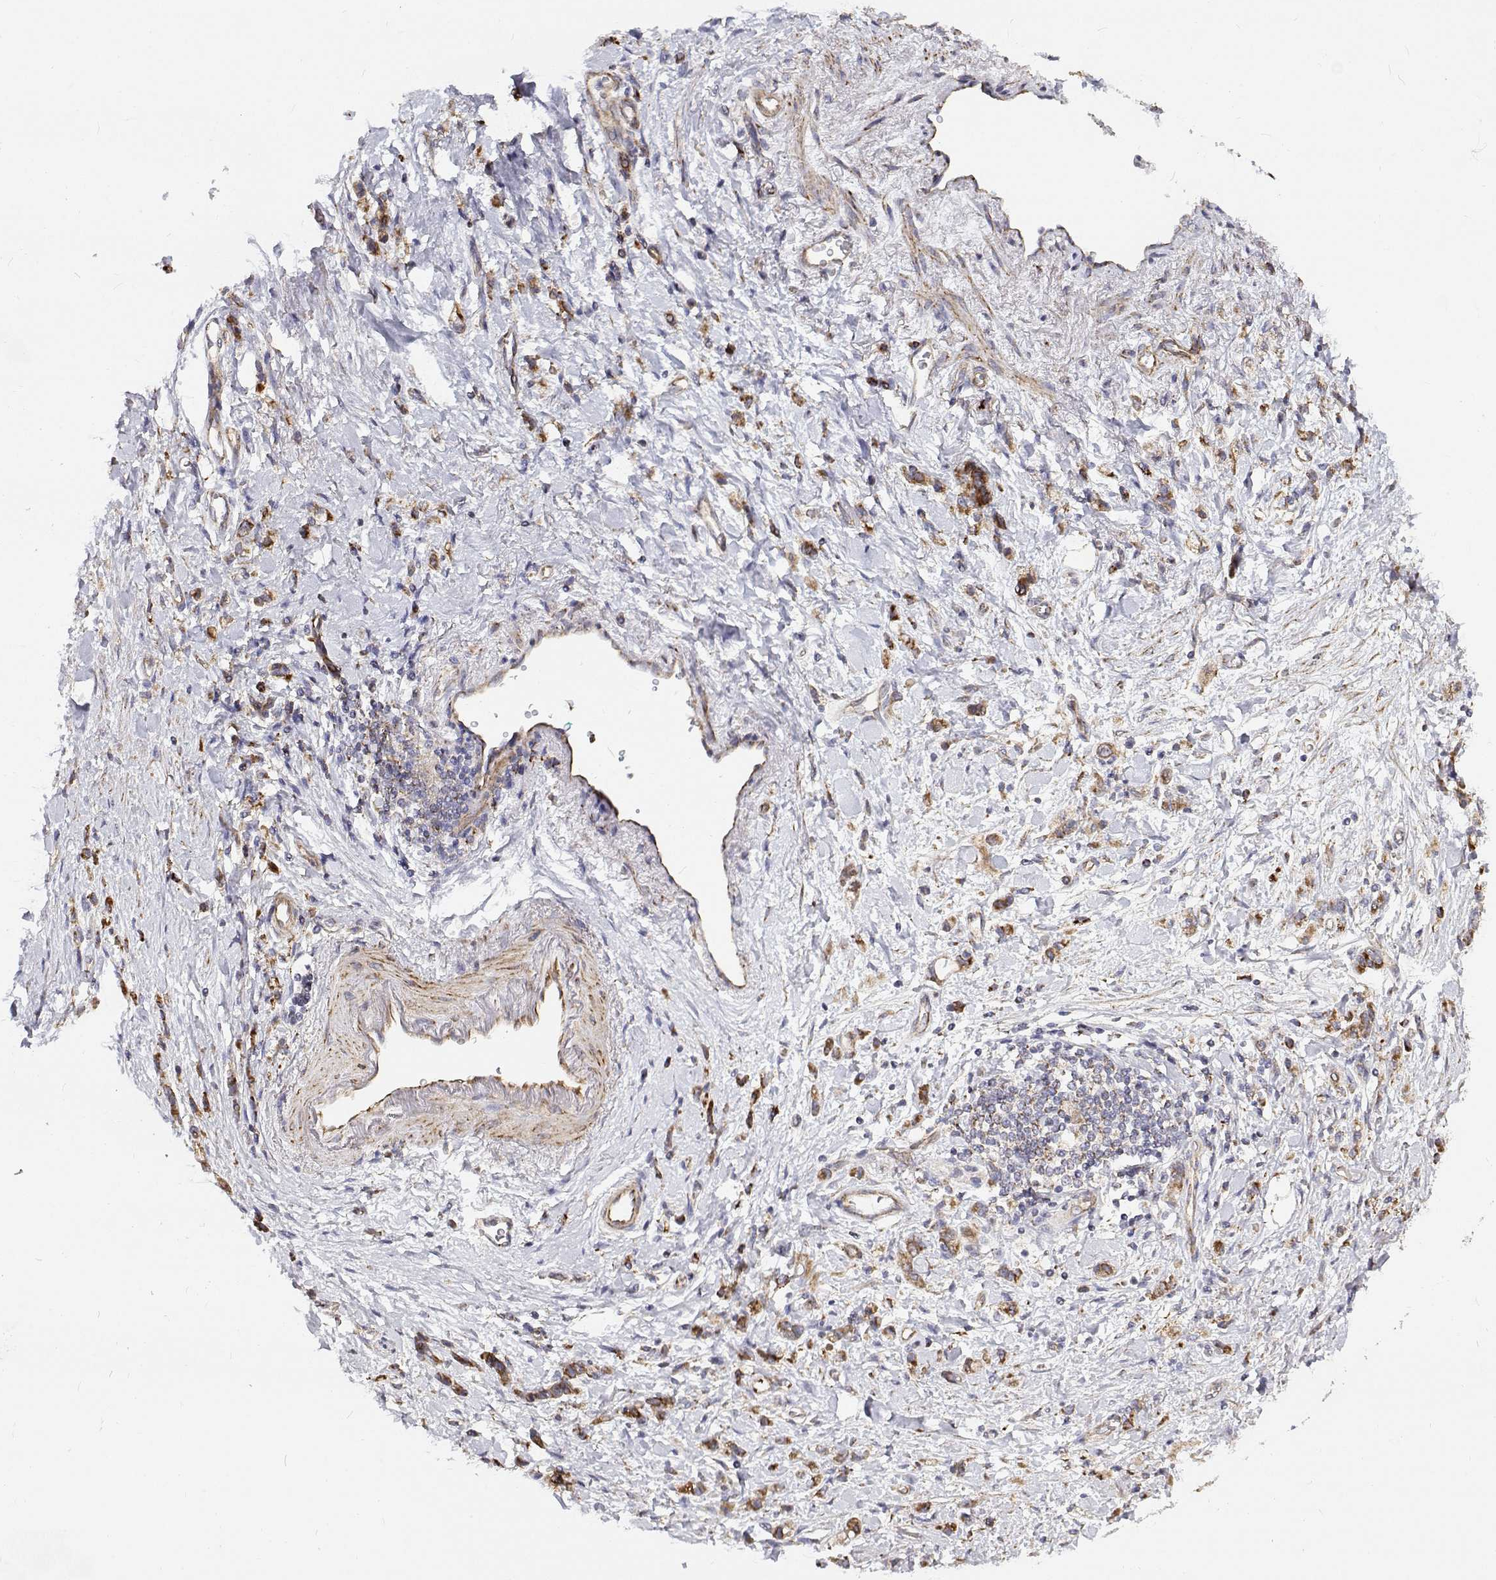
{"staining": {"intensity": "strong", "quantity": ">75%", "location": "cytoplasmic/membranous"}, "tissue": "stomach cancer", "cell_type": "Tumor cells", "image_type": "cancer", "snomed": [{"axis": "morphology", "description": "Adenocarcinoma, NOS"}, {"axis": "topography", "description": "Stomach"}], "caption": "This histopathology image displays IHC staining of stomach cancer (adenocarcinoma), with high strong cytoplasmic/membranous staining in approximately >75% of tumor cells.", "gene": "SPICE1", "patient": {"sex": "male", "age": 77}}